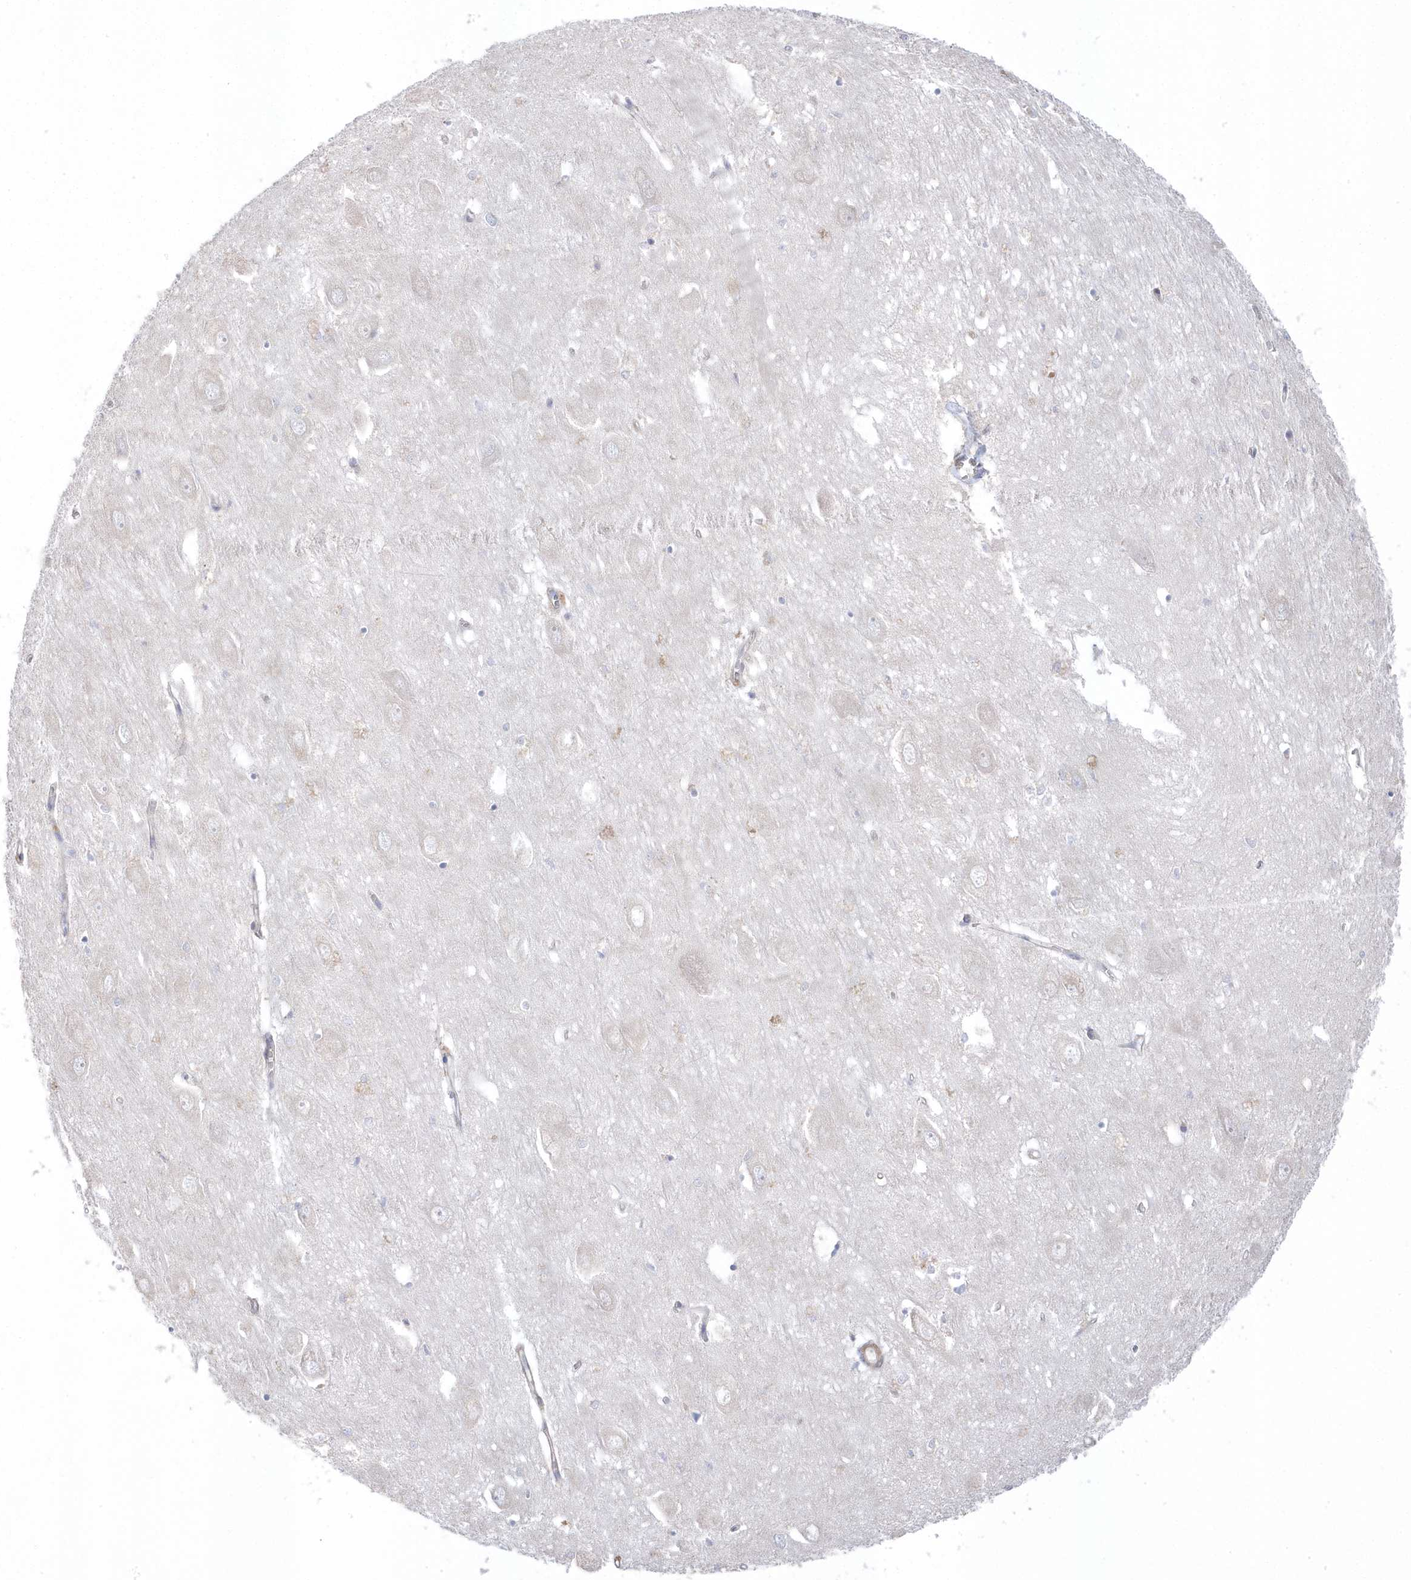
{"staining": {"intensity": "negative", "quantity": "none", "location": "none"}, "tissue": "hippocampus", "cell_type": "Glial cells", "image_type": "normal", "snomed": [{"axis": "morphology", "description": "Normal tissue, NOS"}, {"axis": "topography", "description": "Hippocampus"}], "caption": "An immunohistochemistry (IHC) photomicrograph of unremarkable hippocampus is shown. There is no staining in glial cells of hippocampus.", "gene": "GTPBP6", "patient": {"sex": "female", "age": 64}}